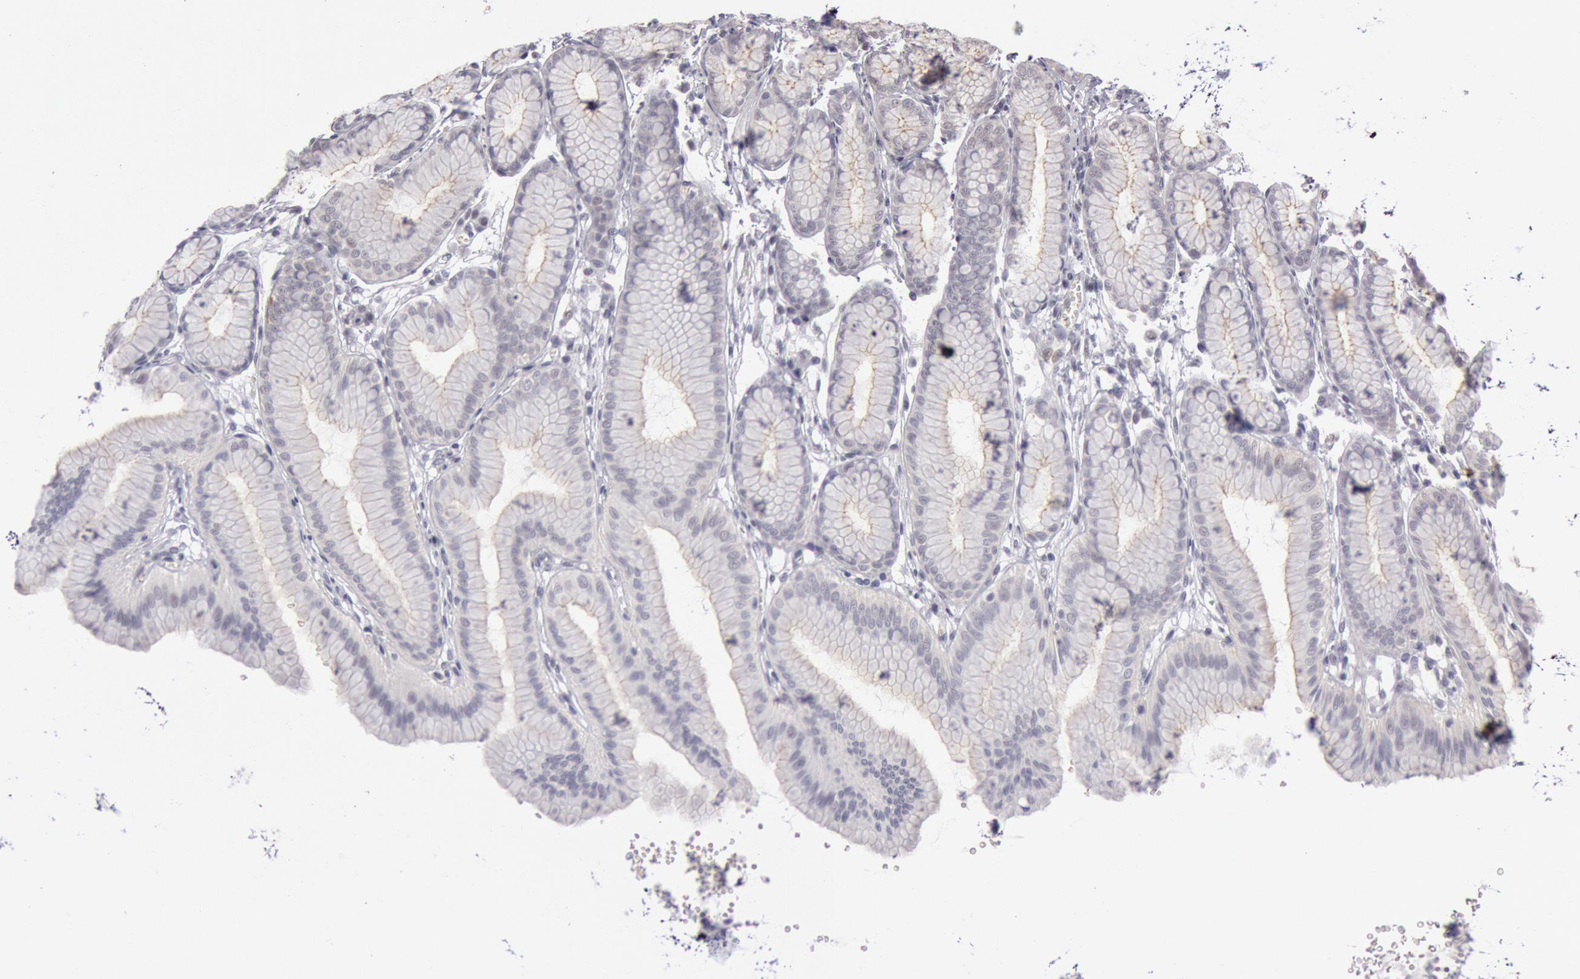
{"staining": {"intensity": "weak", "quantity": "25%-75%", "location": "cytoplasmic/membranous"}, "tissue": "stomach", "cell_type": "Glandular cells", "image_type": "normal", "snomed": [{"axis": "morphology", "description": "Normal tissue, NOS"}, {"axis": "topography", "description": "Stomach"}], "caption": "A brown stain shows weak cytoplasmic/membranous expression of a protein in glandular cells of normal human stomach. The staining is performed using DAB brown chromogen to label protein expression. The nuclei are counter-stained blue using hematoxylin.", "gene": "JOSD1", "patient": {"sex": "male", "age": 42}}